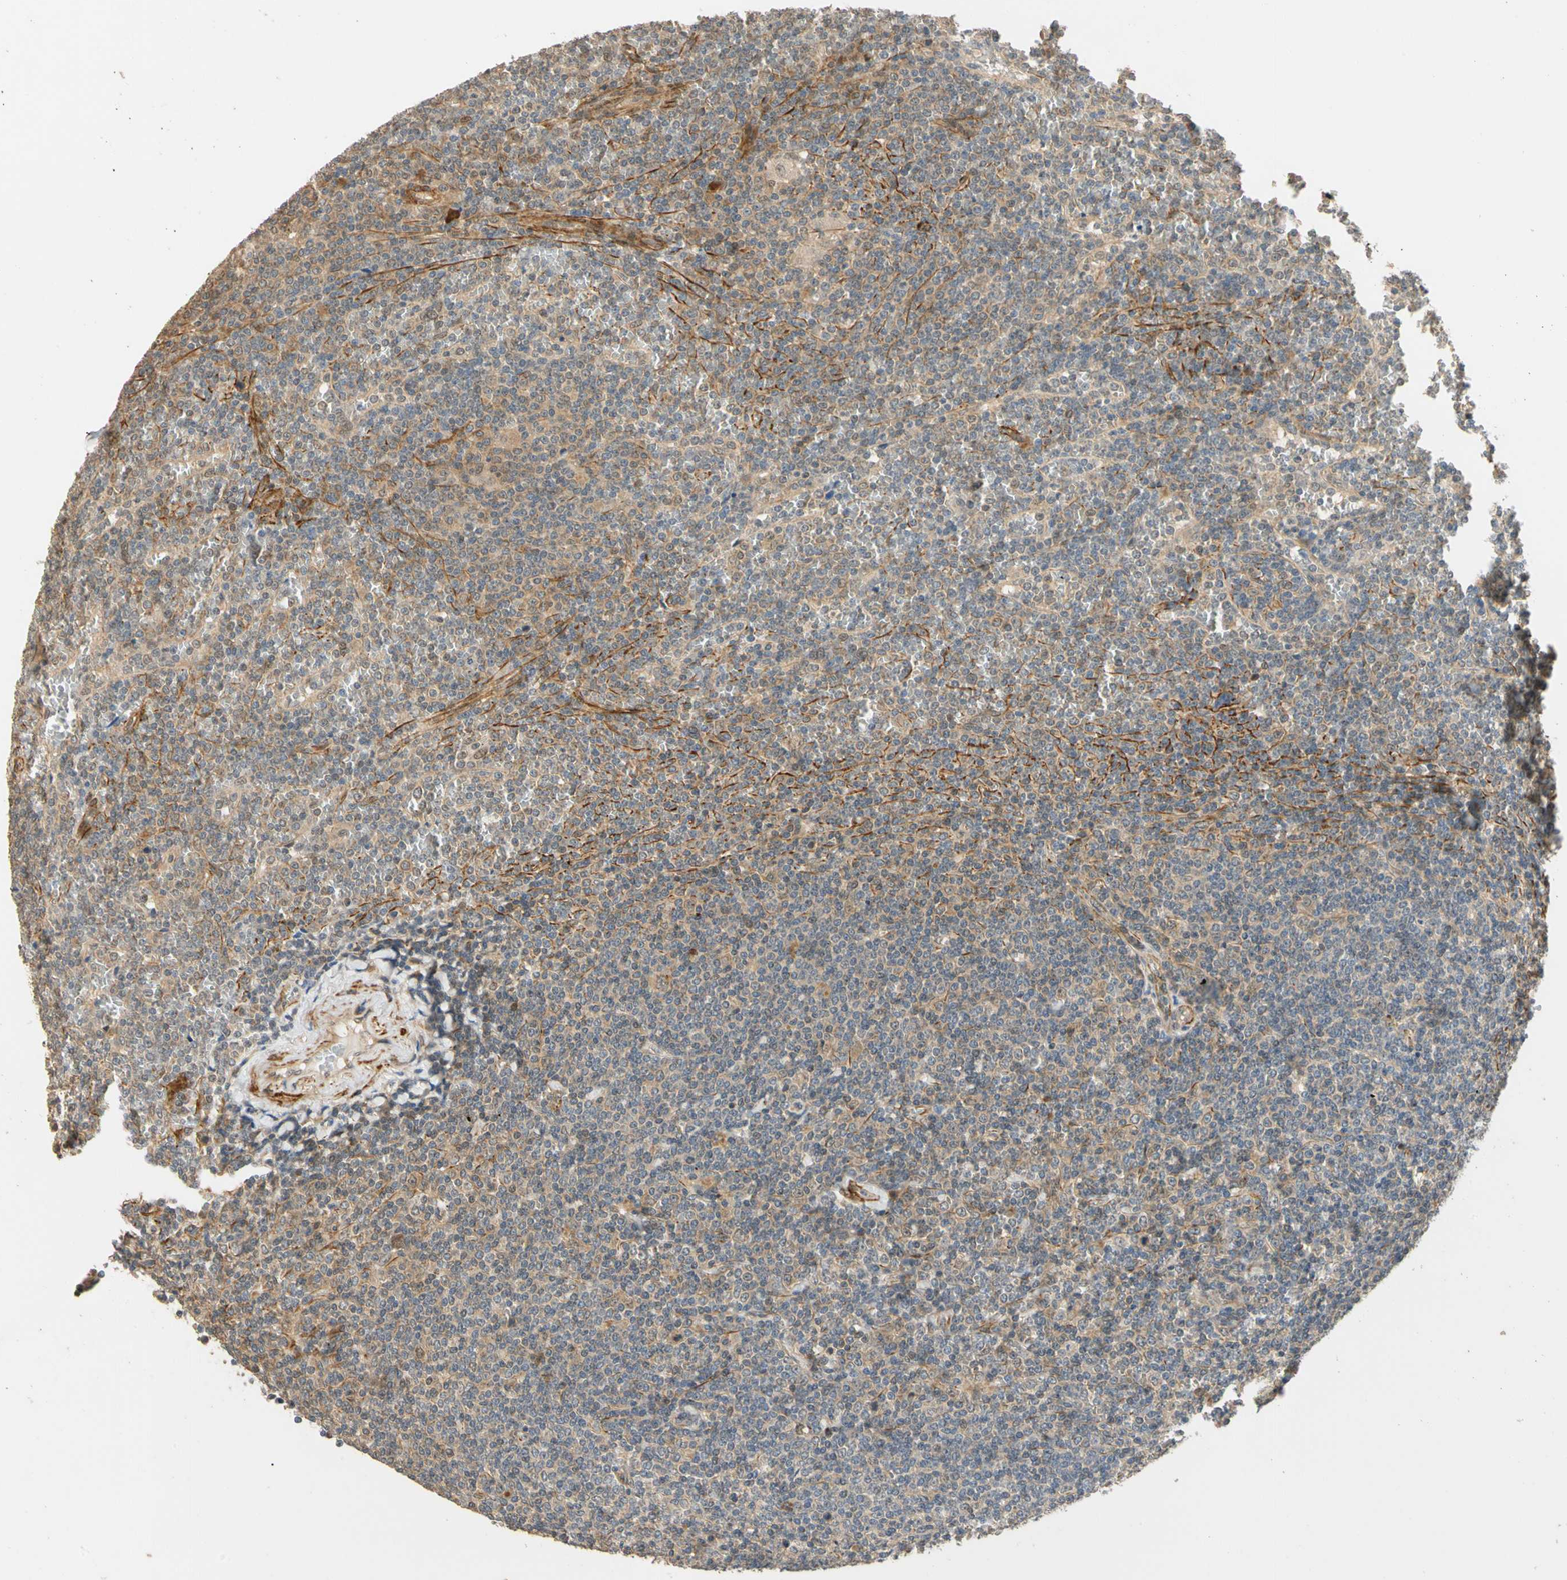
{"staining": {"intensity": "weak", "quantity": "25%-75%", "location": "cytoplasmic/membranous"}, "tissue": "lymphoma", "cell_type": "Tumor cells", "image_type": "cancer", "snomed": [{"axis": "morphology", "description": "Malignant lymphoma, non-Hodgkin's type, Low grade"}, {"axis": "topography", "description": "Spleen"}], "caption": "About 25%-75% of tumor cells in human lymphoma display weak cytoplasmic/membranous protein positivity as visualized by brown immunohistochemical staining.", "gene": "QSER1", "patient": {"sex": "female", "age": 19}}